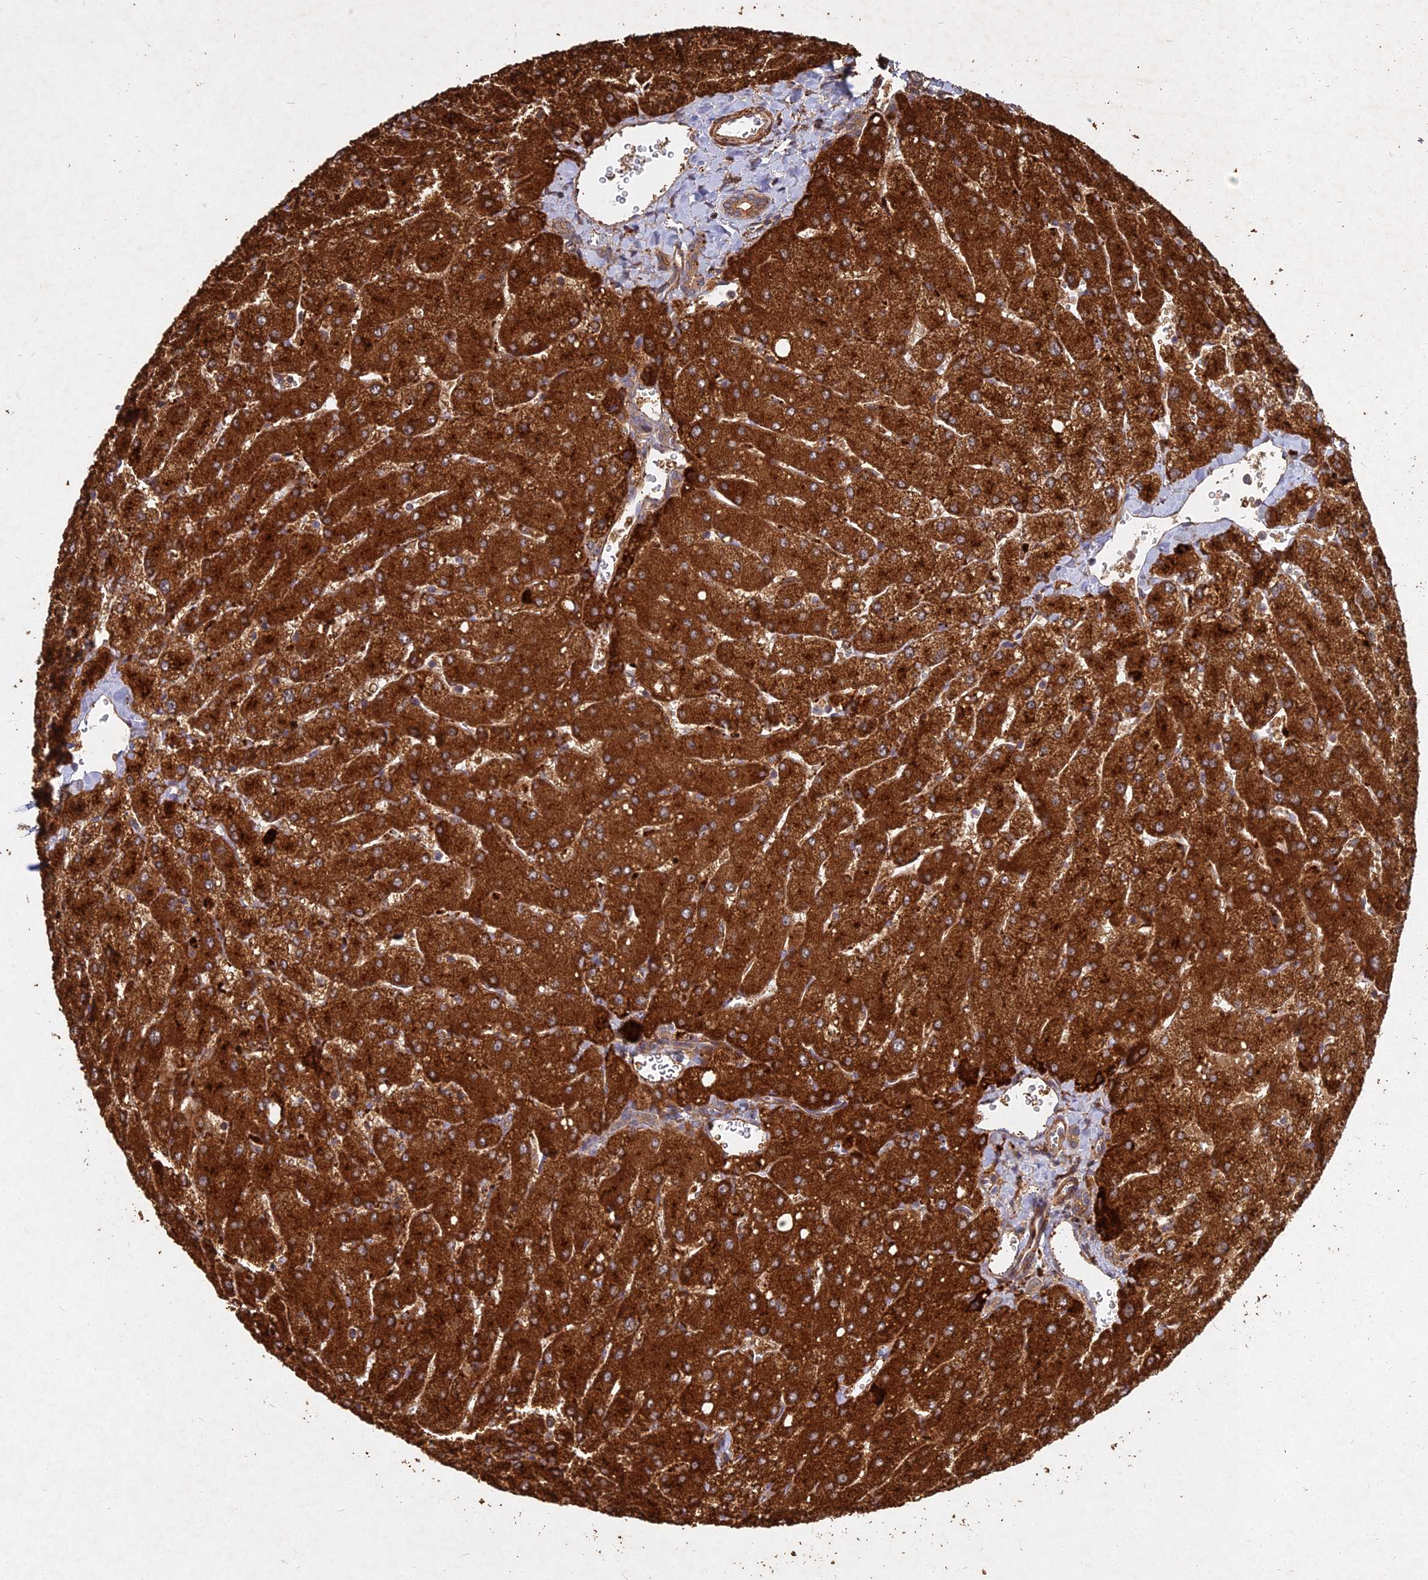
{"staining": {"intensity": "moderate", "quantity": ">75%", "location": "cytoplasmic/membranous"}, "tissue": "liver", "cell_type": "Cholangiocytes", "image_type": "normal", "snomed": [{"axis": "morphology", "description": "Normal tissue, NOS"}, {"axis": "topography", "description": "Liver"}], "caption": "IHC (DAB) staining of unremarkable liver displays moderate cytoplasmic/membranous protein expression in approximately >75% of cholangiocytes.", "gene": "UBE2W", "patient": {"sex": "male", "age": 55}}